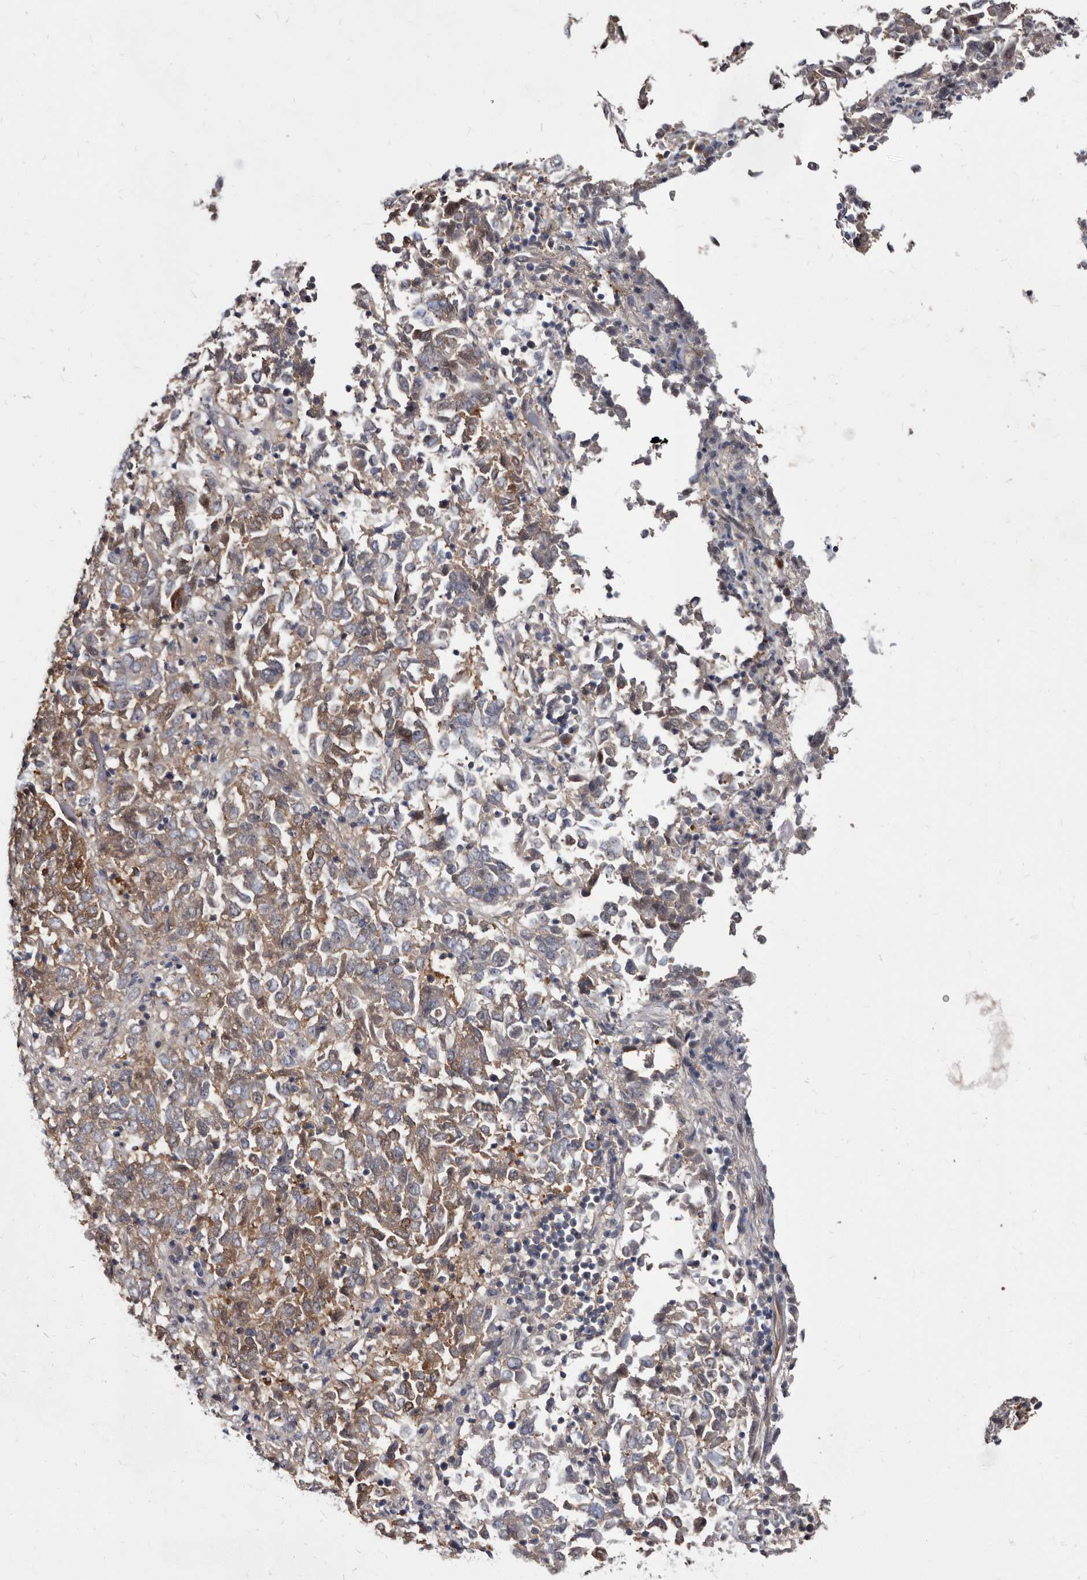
{"staining": {"intensity": "moderate", "quantity": "25%-75%", "location": "cytoplasmic/membranous"}, "tissue": "endometrial cancer", "cell_type": "Tumor cells", "image_type": "cancer", "snomed": [{"axis": "morphology", "description": "Adenocarcinoma, NOS"}, {"axis": "topography", "description": "Endometrium"}], "caption": "Adenocarcinoma (endometrial) stained with a protein marker shows moderate staining in tumor cells.", "gene": "ABCF2", "patient": {"sex": "female", "age": 80}}